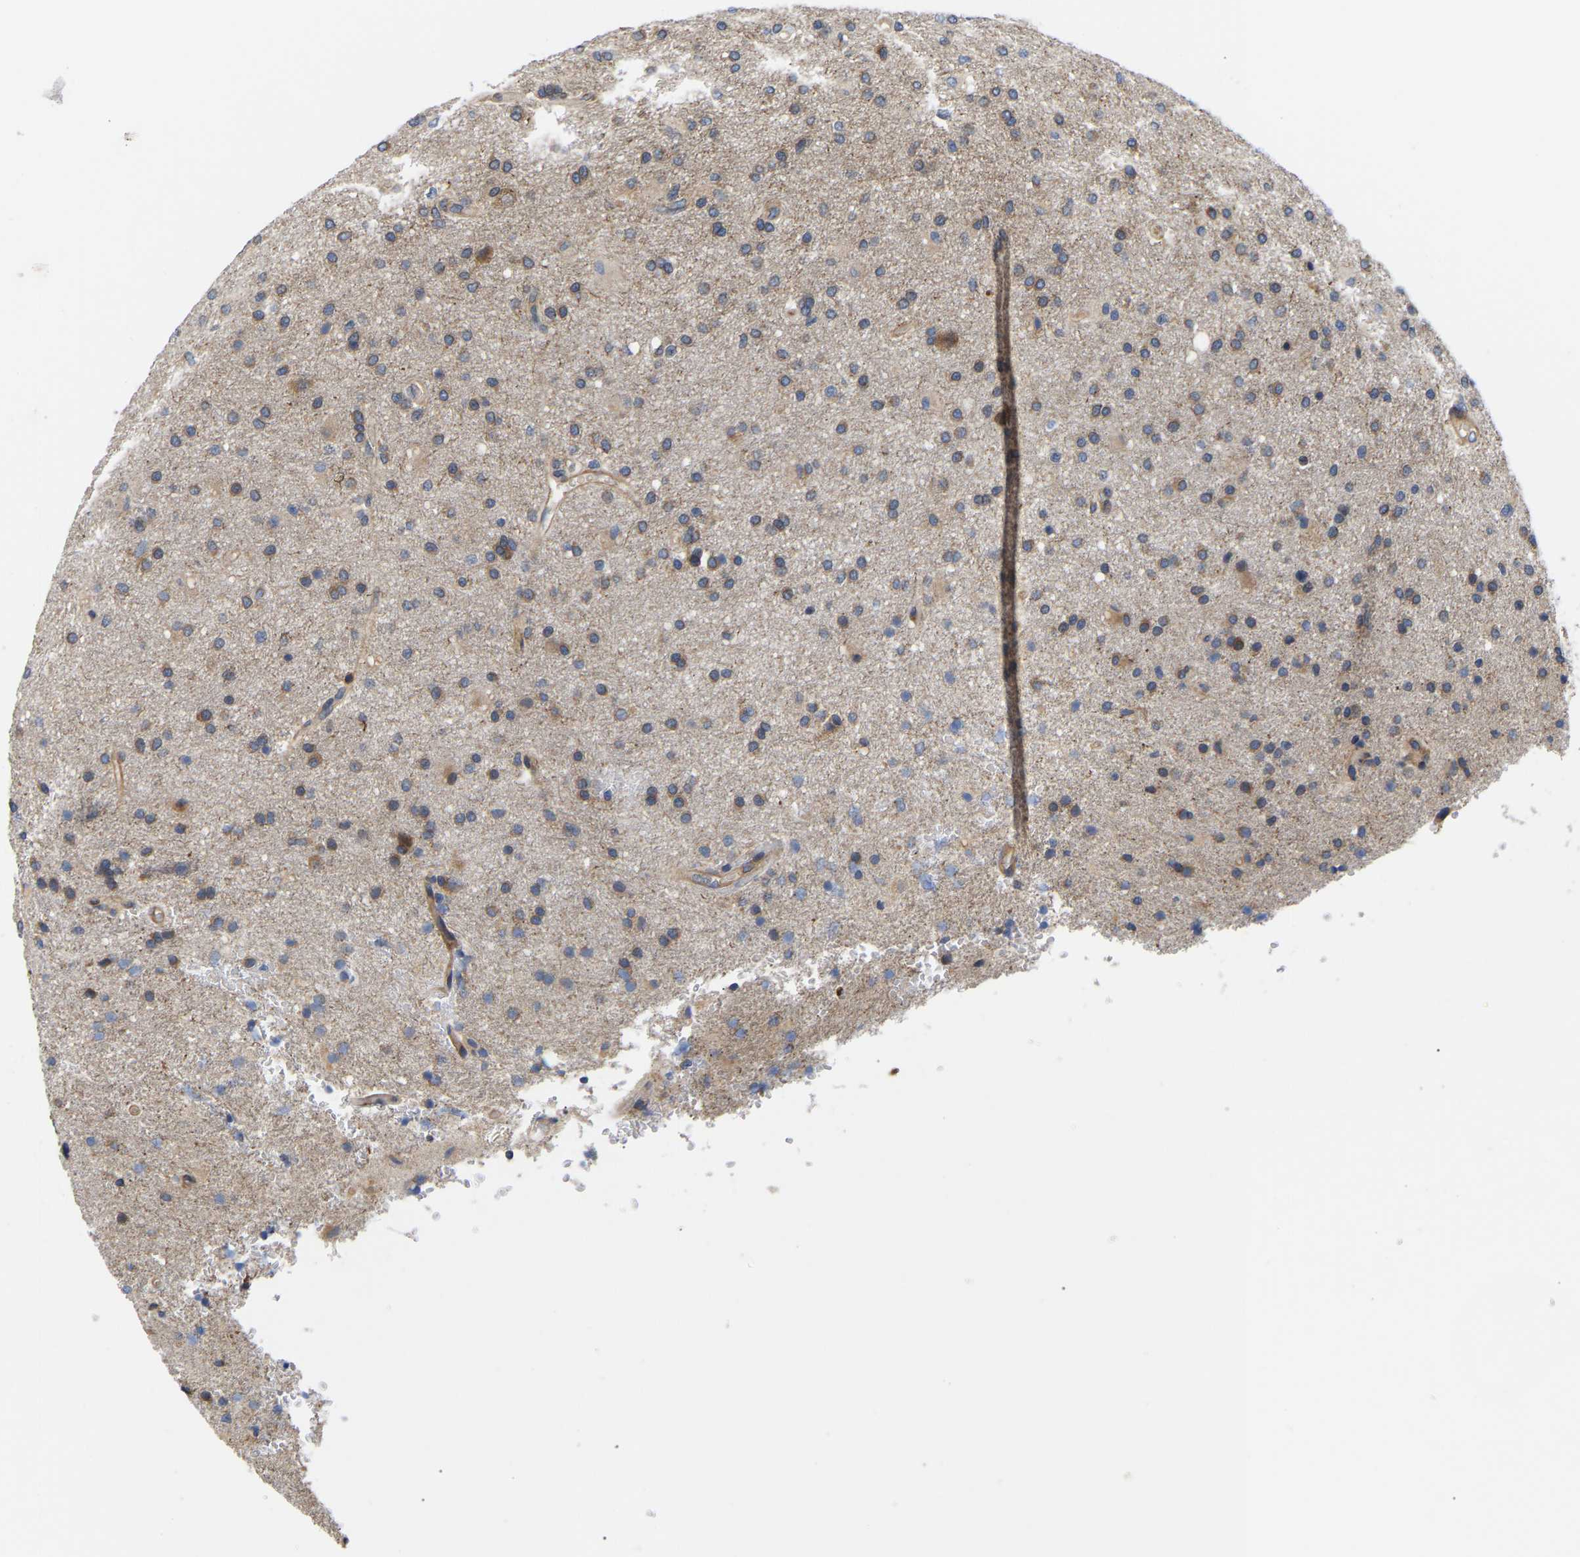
{"staining": {"intensity": "weak", "quantity": "25%-75%", "location": "cytoplasmic/membranous"}, "tissue": "glioma", "cell_type": "Tumor cells", "image_type": "cancer", "snomed": [{"axis": "morphology", "description": "Glioma, malignant, High grade"}, {"axis": "topography", "description": "Brain"}], "caption": "Immunohistochemical staining of glioma displays low levels of weak cytoplasmic/membranous positivity in approximately 25%-75% of tumor cells.", "gene": "AIMP2", "patient": {"sex": "male", "age": 72}}